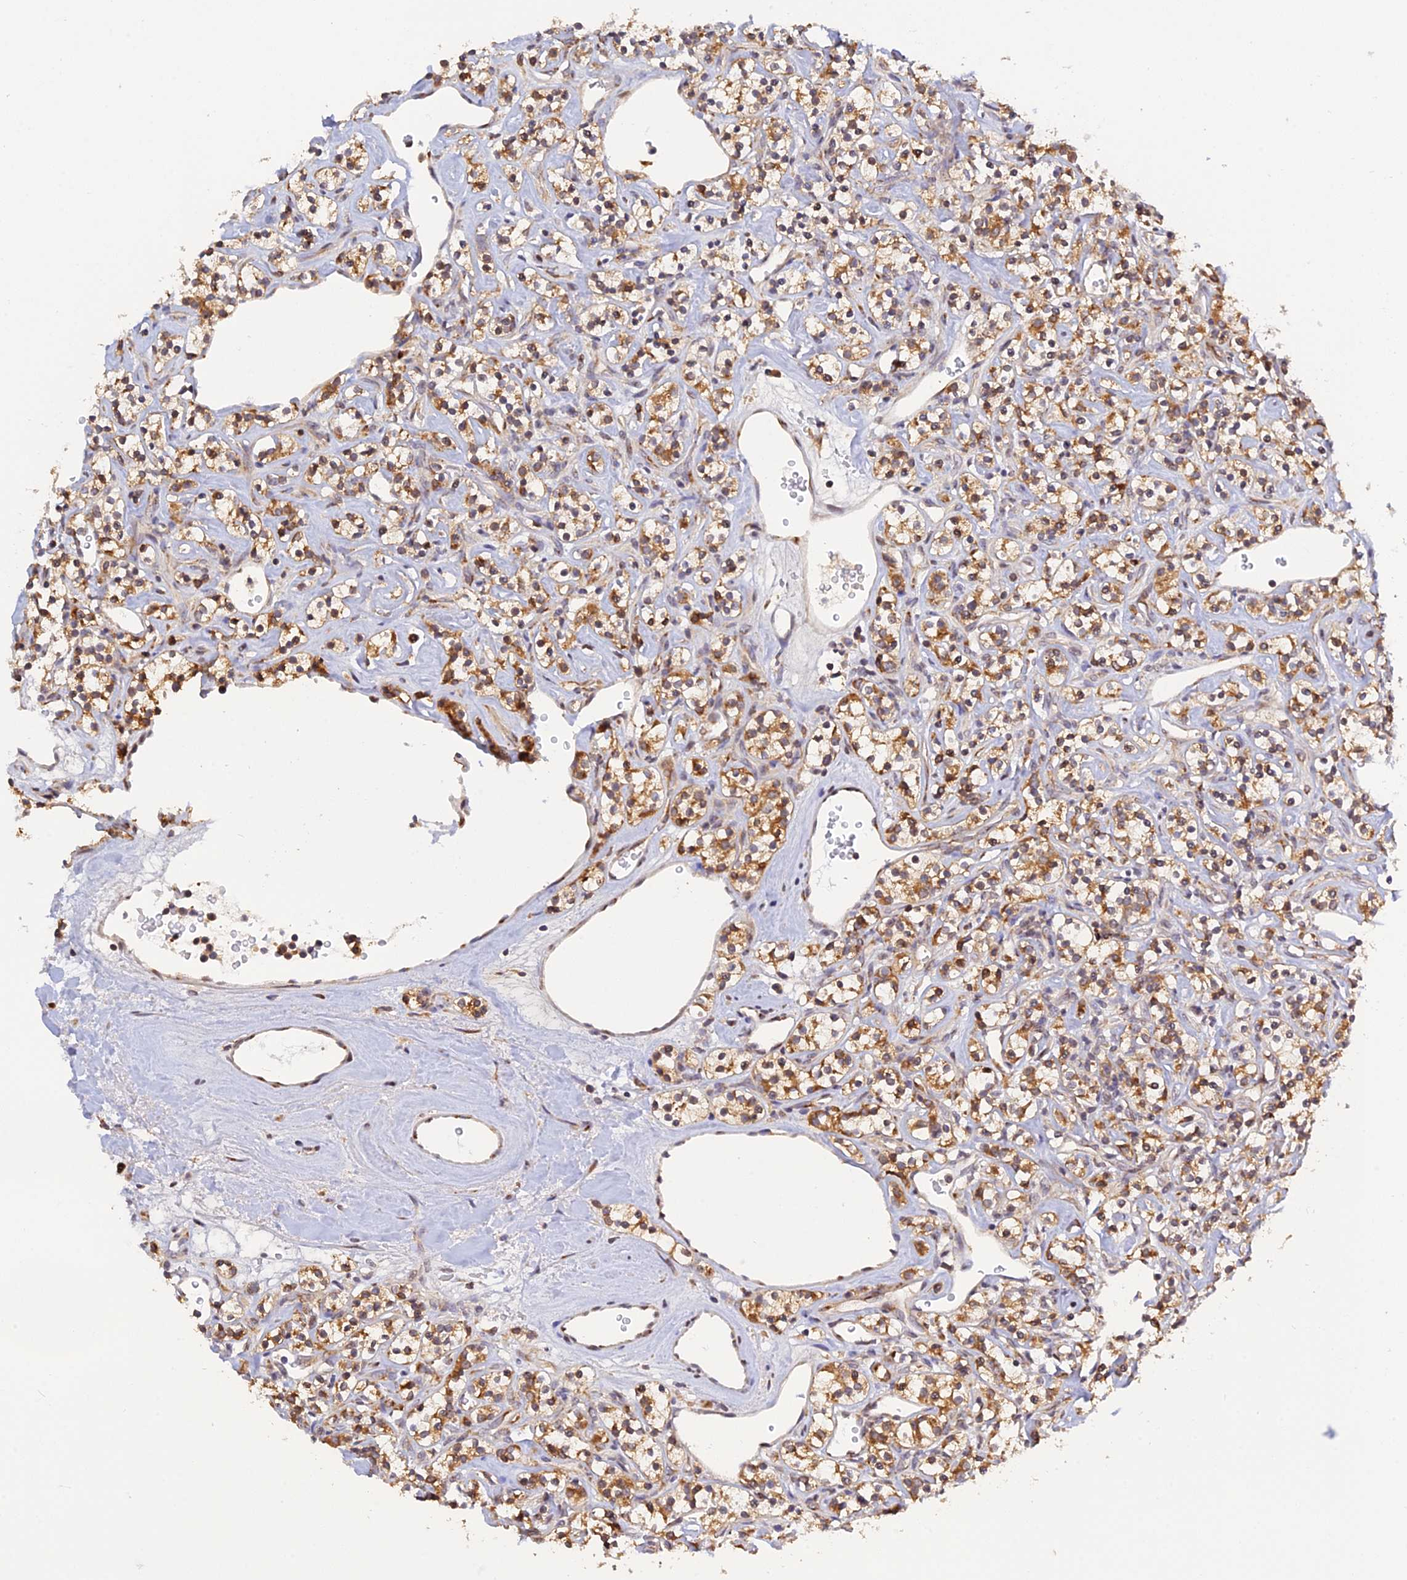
{"staining": {"intensity": "moderate", "quantity": ">75%", "location": "cytoplasmic/membranous"}, "tissue": "renal cancer", "cell_type": "Tumor cells", "image_type": "cancer", "snomed": [{"axis": "morphology", "description": "Adenocarcinoma, NOS"}, {"axis": "topography", "description": "Kidney"}], "caption": "A photomicrograph of adenocarcinoma (renal) stained for a protein displays moderate cytoplasmic/membranous brown staining in tumor cells. (IHC, brightfield microscopy, high magnification).", "gene": "SNX17", "patient": {"sex": "male", "age": 77}}